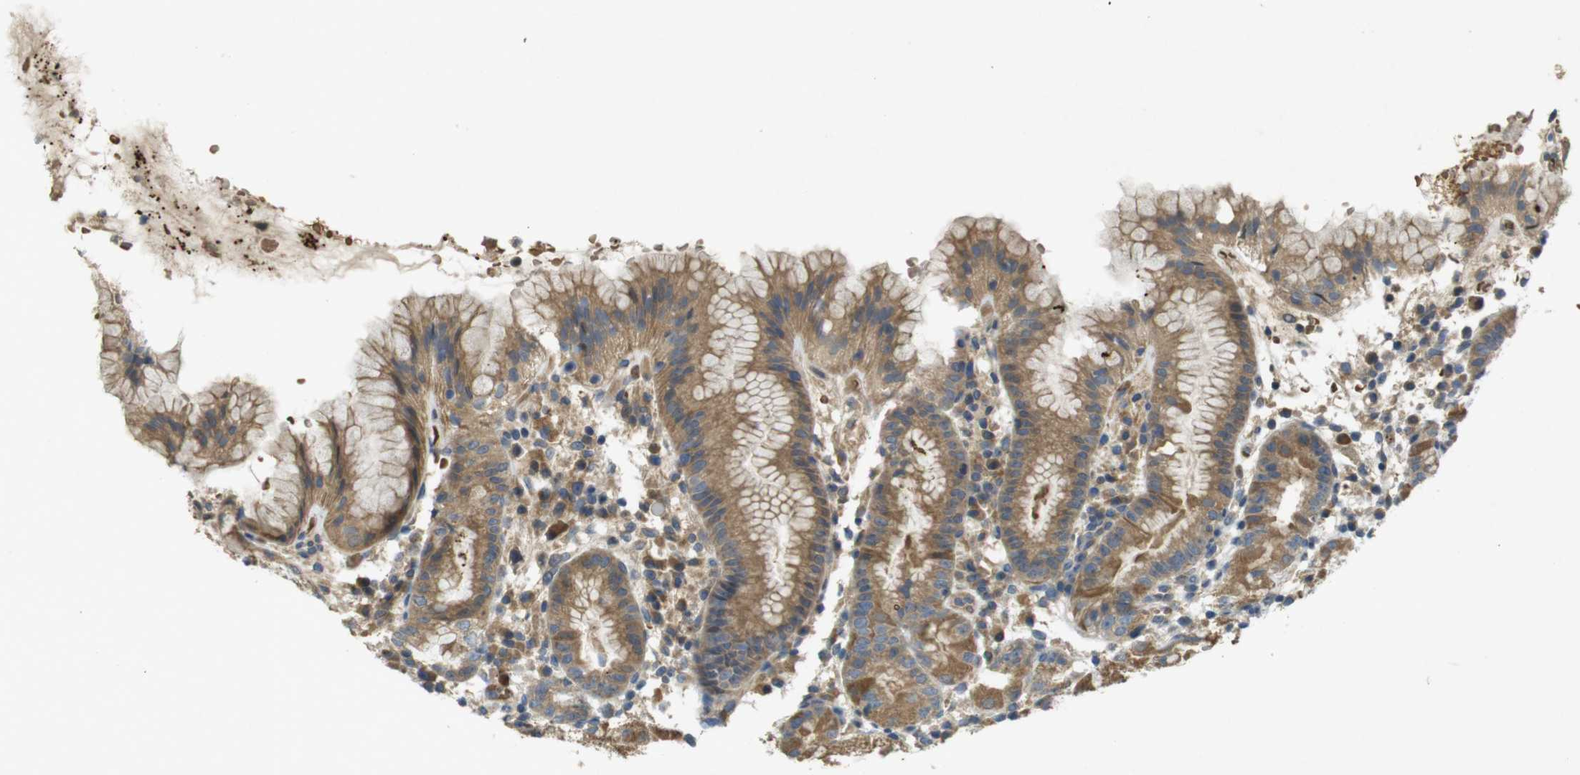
{"staining": {"intensity": "moderate", "quantity": ">75%", "location": "cytoplasmic/membranous"}, "tissue": "stomach", "cell_type": "Glandular cells", "image_type": "normal", "snomed": [{"axis": "morphology", "description": "Normal tissue, NOS"}, {"axis": "topography", "description": "Stomach"}, {"axis": "topography", "description": "Stomach, lower"}], "caption": "High-magnification brightfield microscopy of benign stomach stained with DAB (3,3'-diaminobenzidine) (brown) and counterstained with hematoxylin (blue). glandular cells exhibit moderate cytoplasmic/membranous positivity is appreciated in approximately>75% of cells.", "gene": "CLTC", "patient": {"sex": "female", "age": 75}}